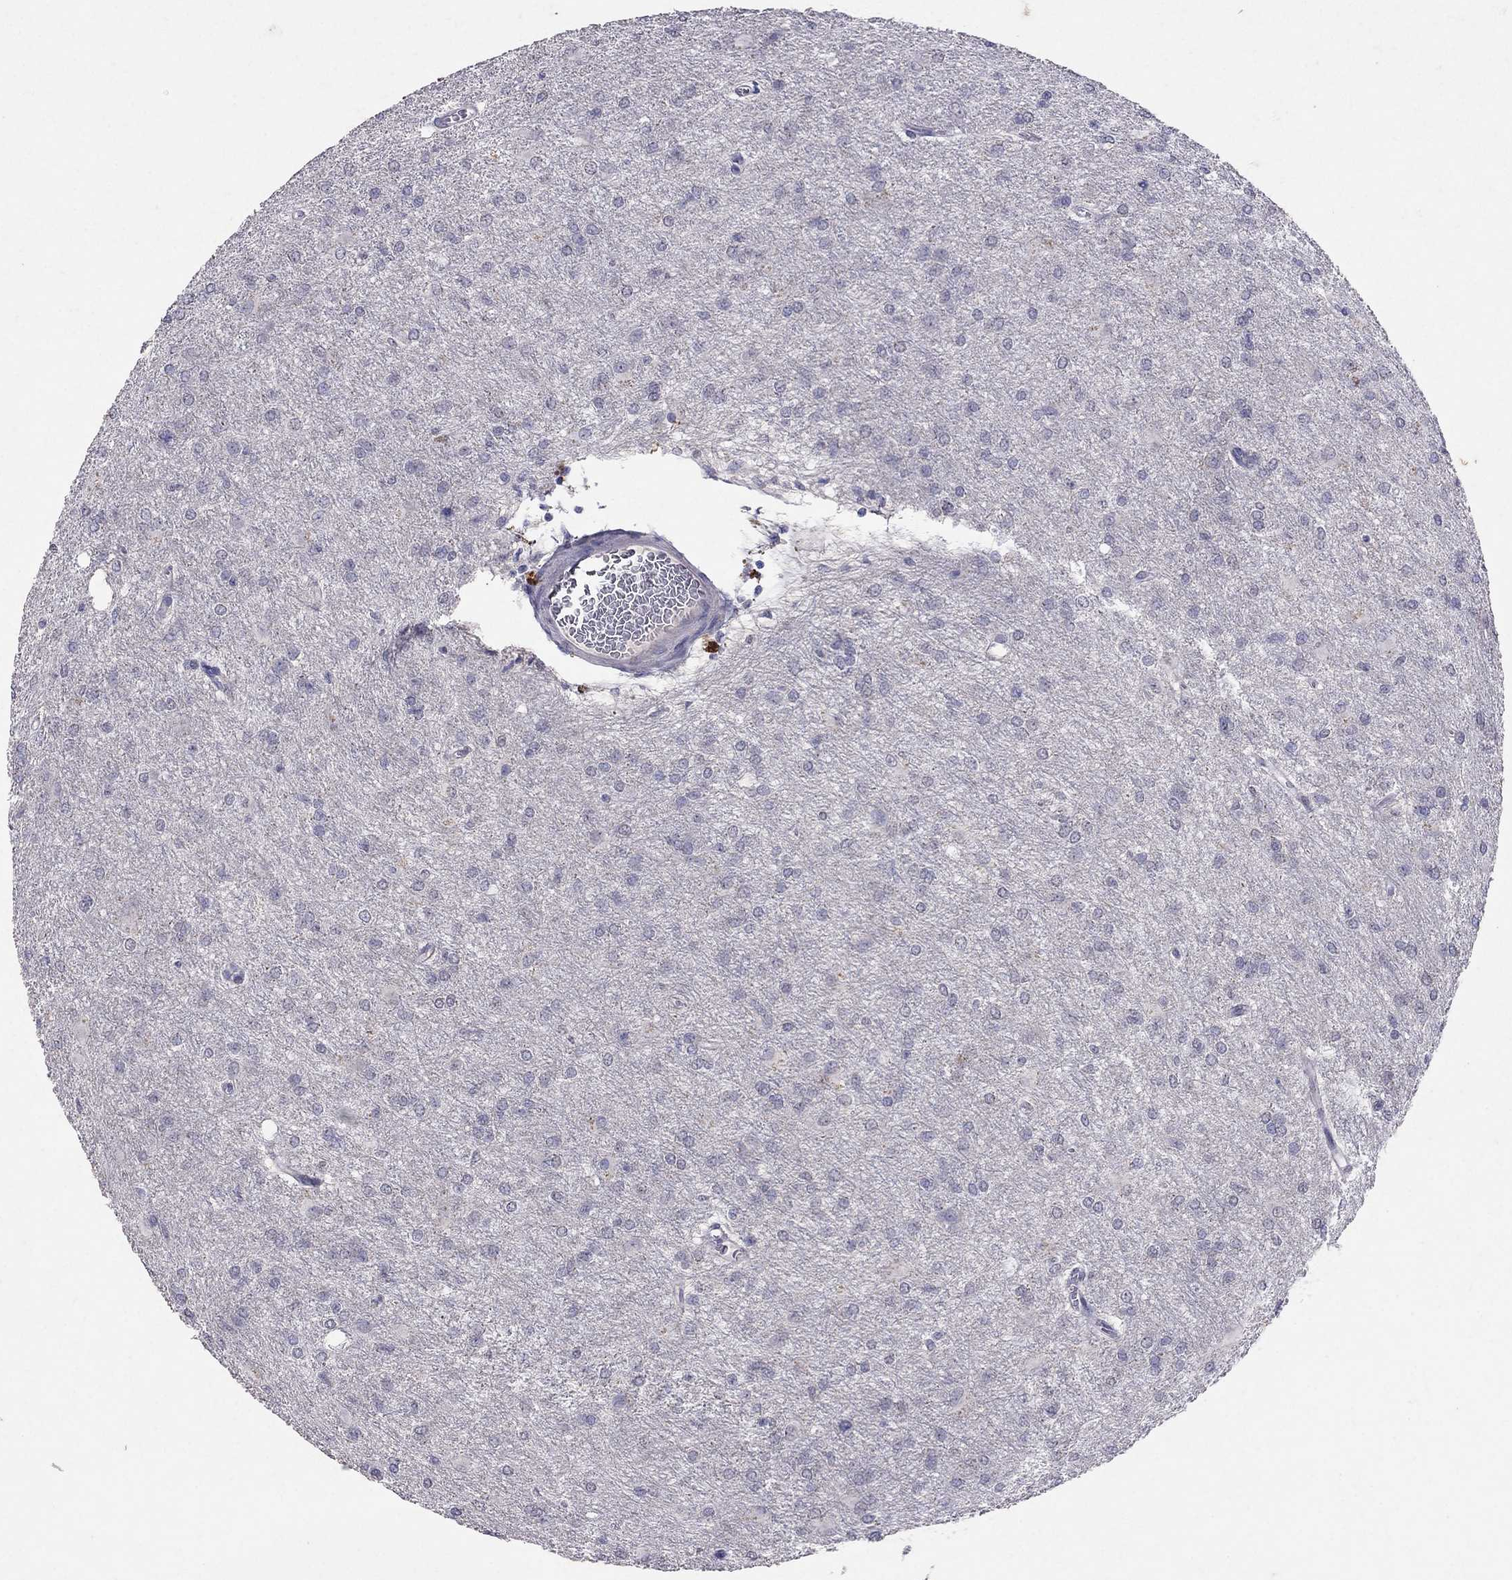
{"staining": {"intensity": "negative", "quantity": "none", "location": "none"}, "tissue": "glioma", "cell_type": "Tumor cells", "image_type": "cancer", "snomed": [{"axis": "morphology", "description": "Glioma, malignant, High grade"}, {"axis": "topography", "description": "Brain"}], "caption": "Protein analysis of high-grade glioma (malignant) displays no significant staining in tumor cells.", "gene": "FST", "patient": {"sex": "male", "age": 68}}